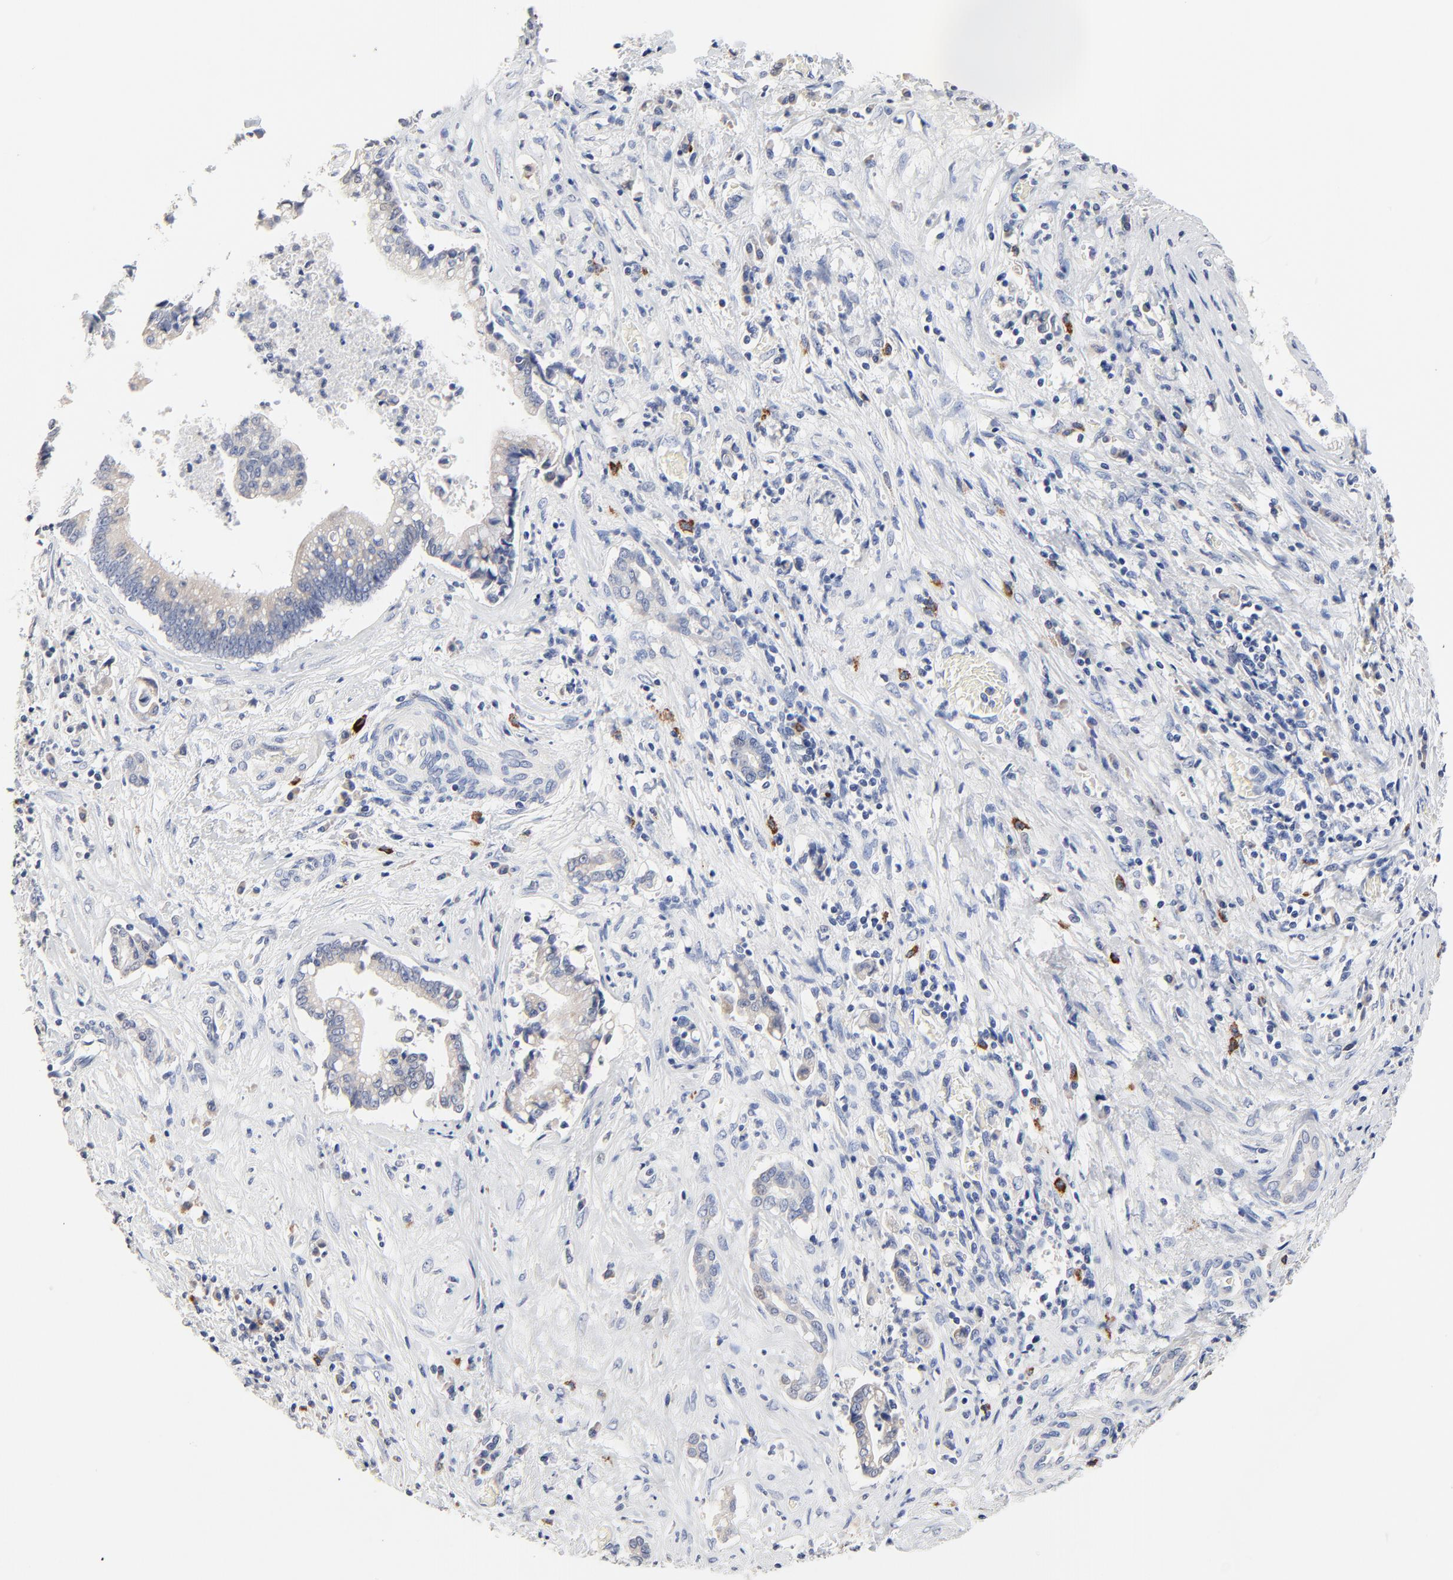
{"staining": {"intensity": "negative", "quantity": "none", "location": "none"}, "tissue": "liver cancer", "cell_type": "Tumor cells", "image_type": "cancer", "snomed": [{"axis": "morphology", "description": "Cholangiocarcinoma"}, {"axis": "topography", "description": "Liver"}], "caption": "Tumor cells are negative for protein expression in human liver cholangiocarcinoma. (Stains: DAB (3,3'-diaminobenzidine) IHC with hematoxylin counter stain, Microscopy: brightfield microscopy at high magnification).", "gene": "FBXL5", "patient": {"sex": "male", "age": 57}}